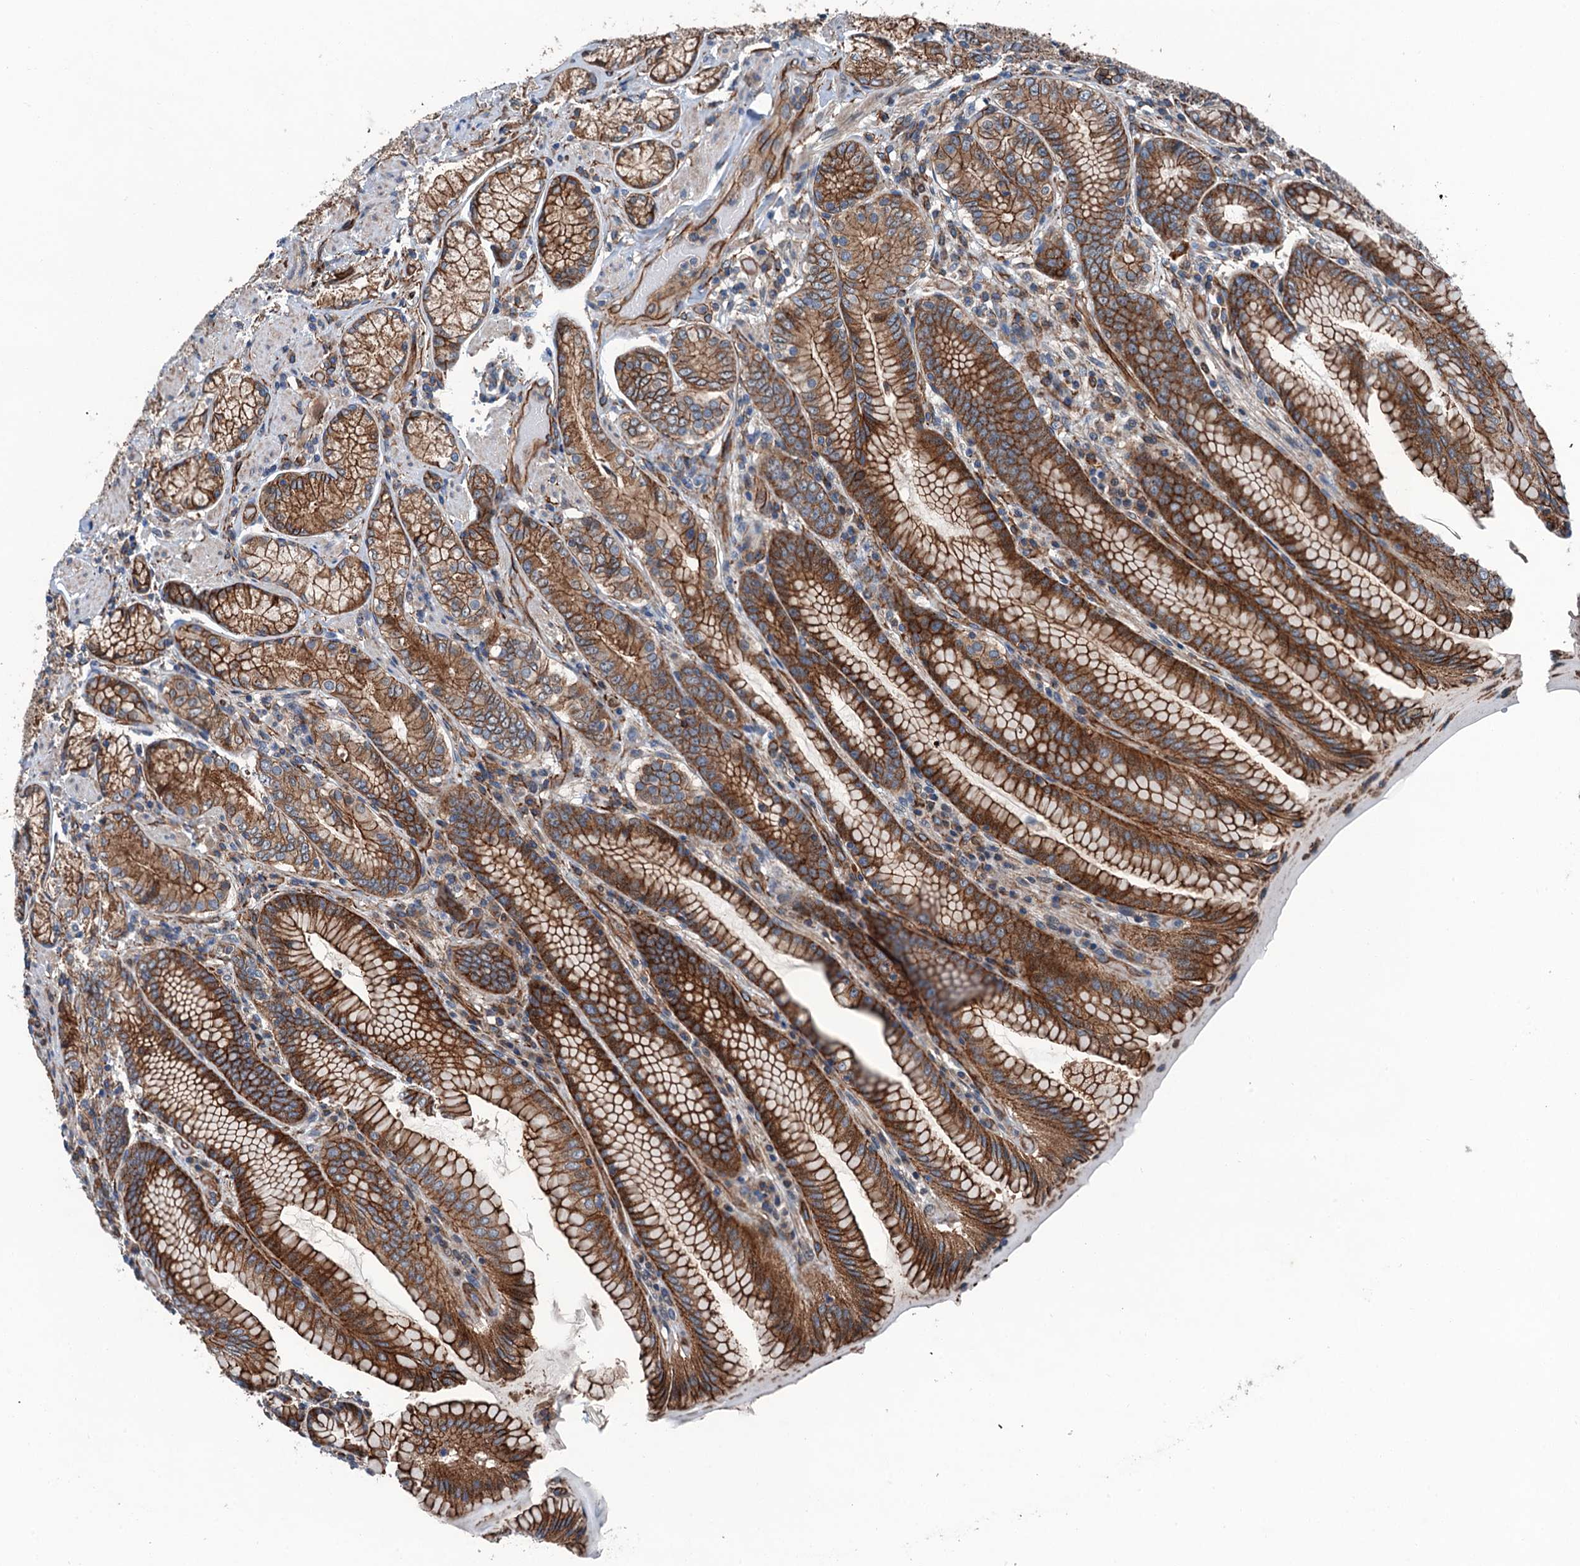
{"staining": {"intensity": "strong", "quantity": ">75%", "location": "cytoplasmic/membranous"}, "tissue": "stomach", "cell_type": "Glandular cells", "image_type": "normal", "snomed": [{"axis": "morphology", "description": "Normal tissue, NOS"}, {"axis": "topography", "description": "Stomach, upper"}, {"axis": "topography", "description": "Stomach, lower"}], "caption": "Protein staining of normal stomach reveals strong cytoplasmic/membranous positivity in approximately >75% of glandular cells.", "gene": "NMRAL1", "patient": {"sex": "female", "age": 76}}